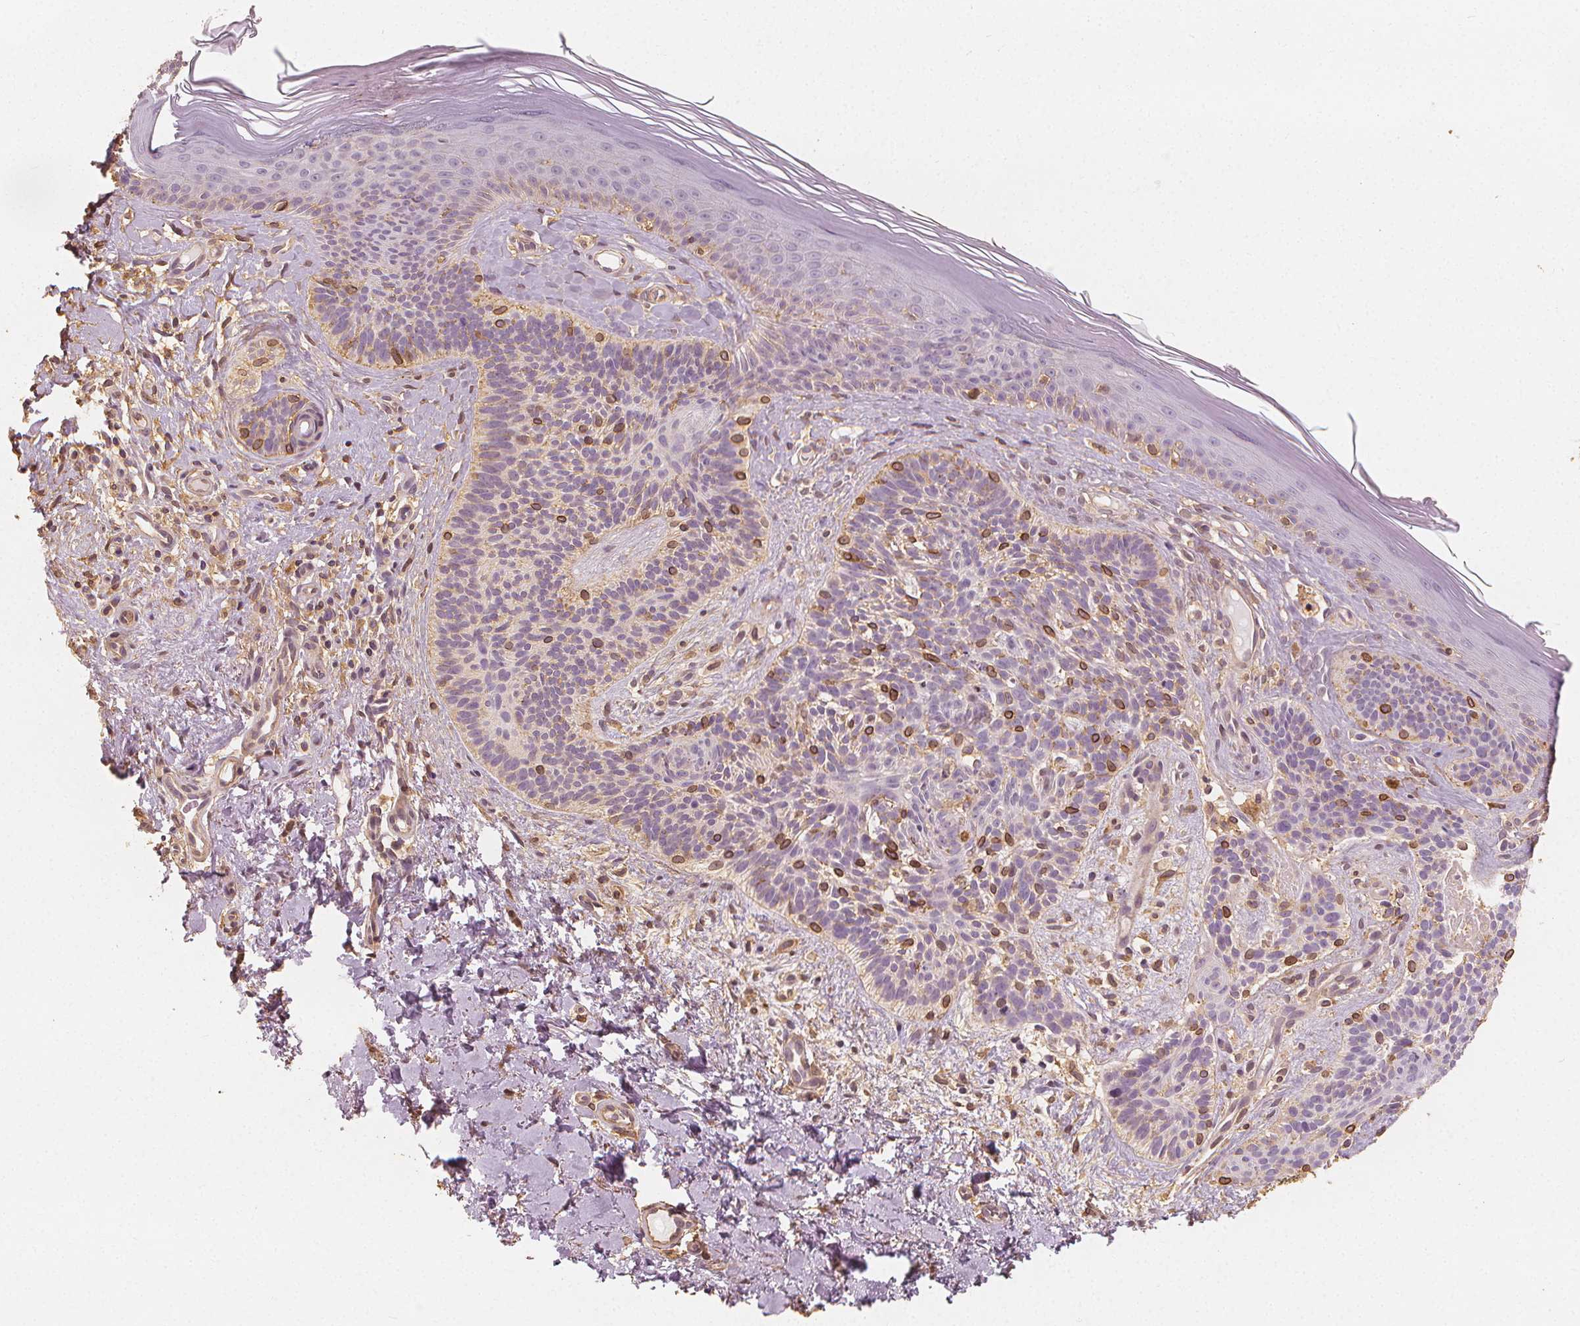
{"staining": {"intensity": "negative", "quantity": "none", "location": "none"}, "tissue": "skin cancer", "cell_type": "Tumor cells", "image_type": "cancer", "snomed": [{"axis": "morphology", "description": "Basal cell carcinoma"}, {"axis": "topography", "description": "Skin"}], "caption": "This is a image of IHC staining of basal cell carcinoma (skin), which shows no positivity in tumor cells.", "gene": "ARHGAP26", "patient": {"sex": "male", "age": 79}}